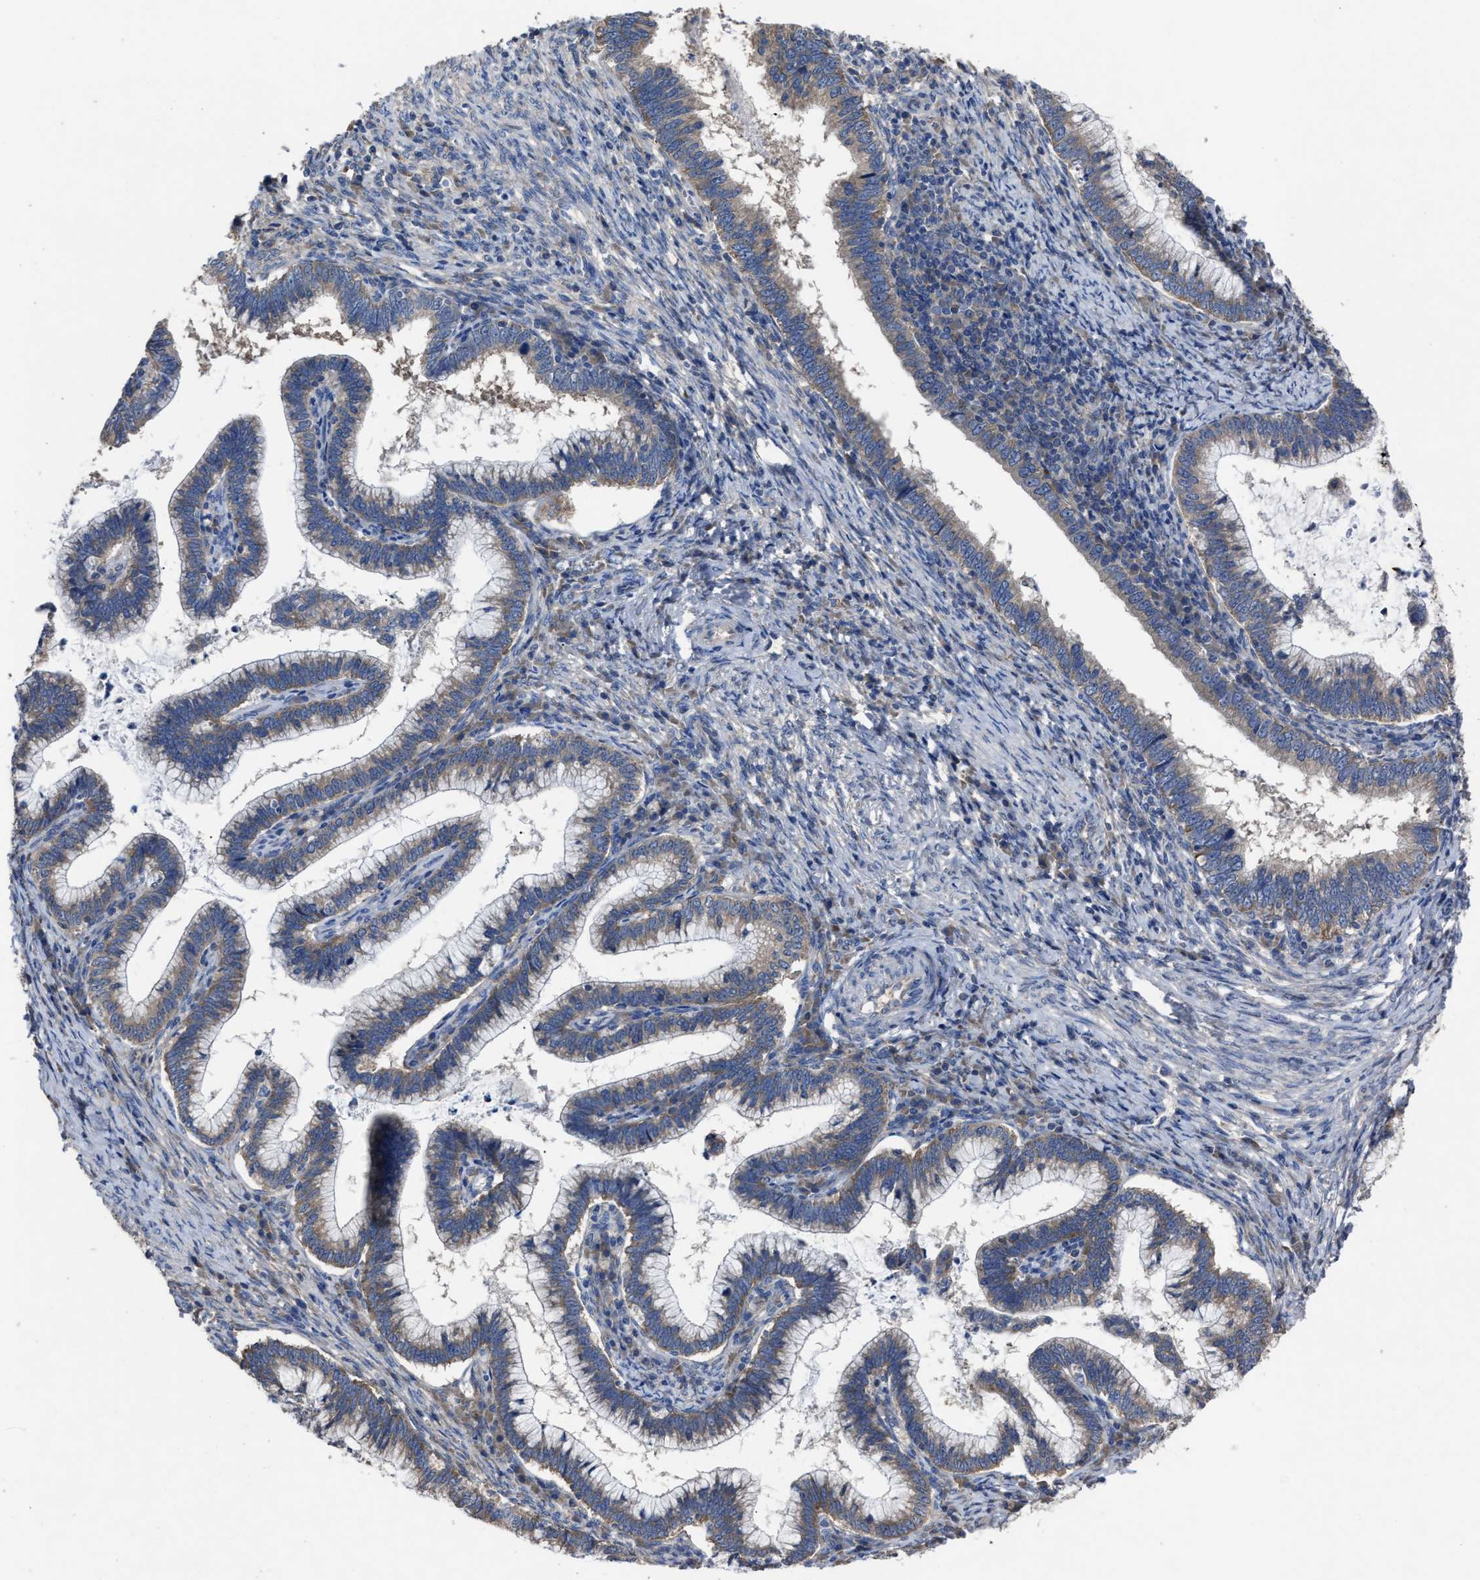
{"staining": {"intensity": "weak", "quantity": "<25%", "location": "cytoplasmic/membranous"}, "tissue": "cervical cancer", "cell_type": "Tumor cells", "image_type": "cancer", "snomed": [{"axis": "morphology", "description": "Adenocarcinoma, NOS"}, {"axis": "topography", "description": "Cervix"}], "caption": "Human adenocarcinoma (cervical) stained for a protein using immunohistochemistry (IHC) reveals no positivity in tumor cells.", "gene": "UPF1", "patient": {"sex": "female", "age": 36}}